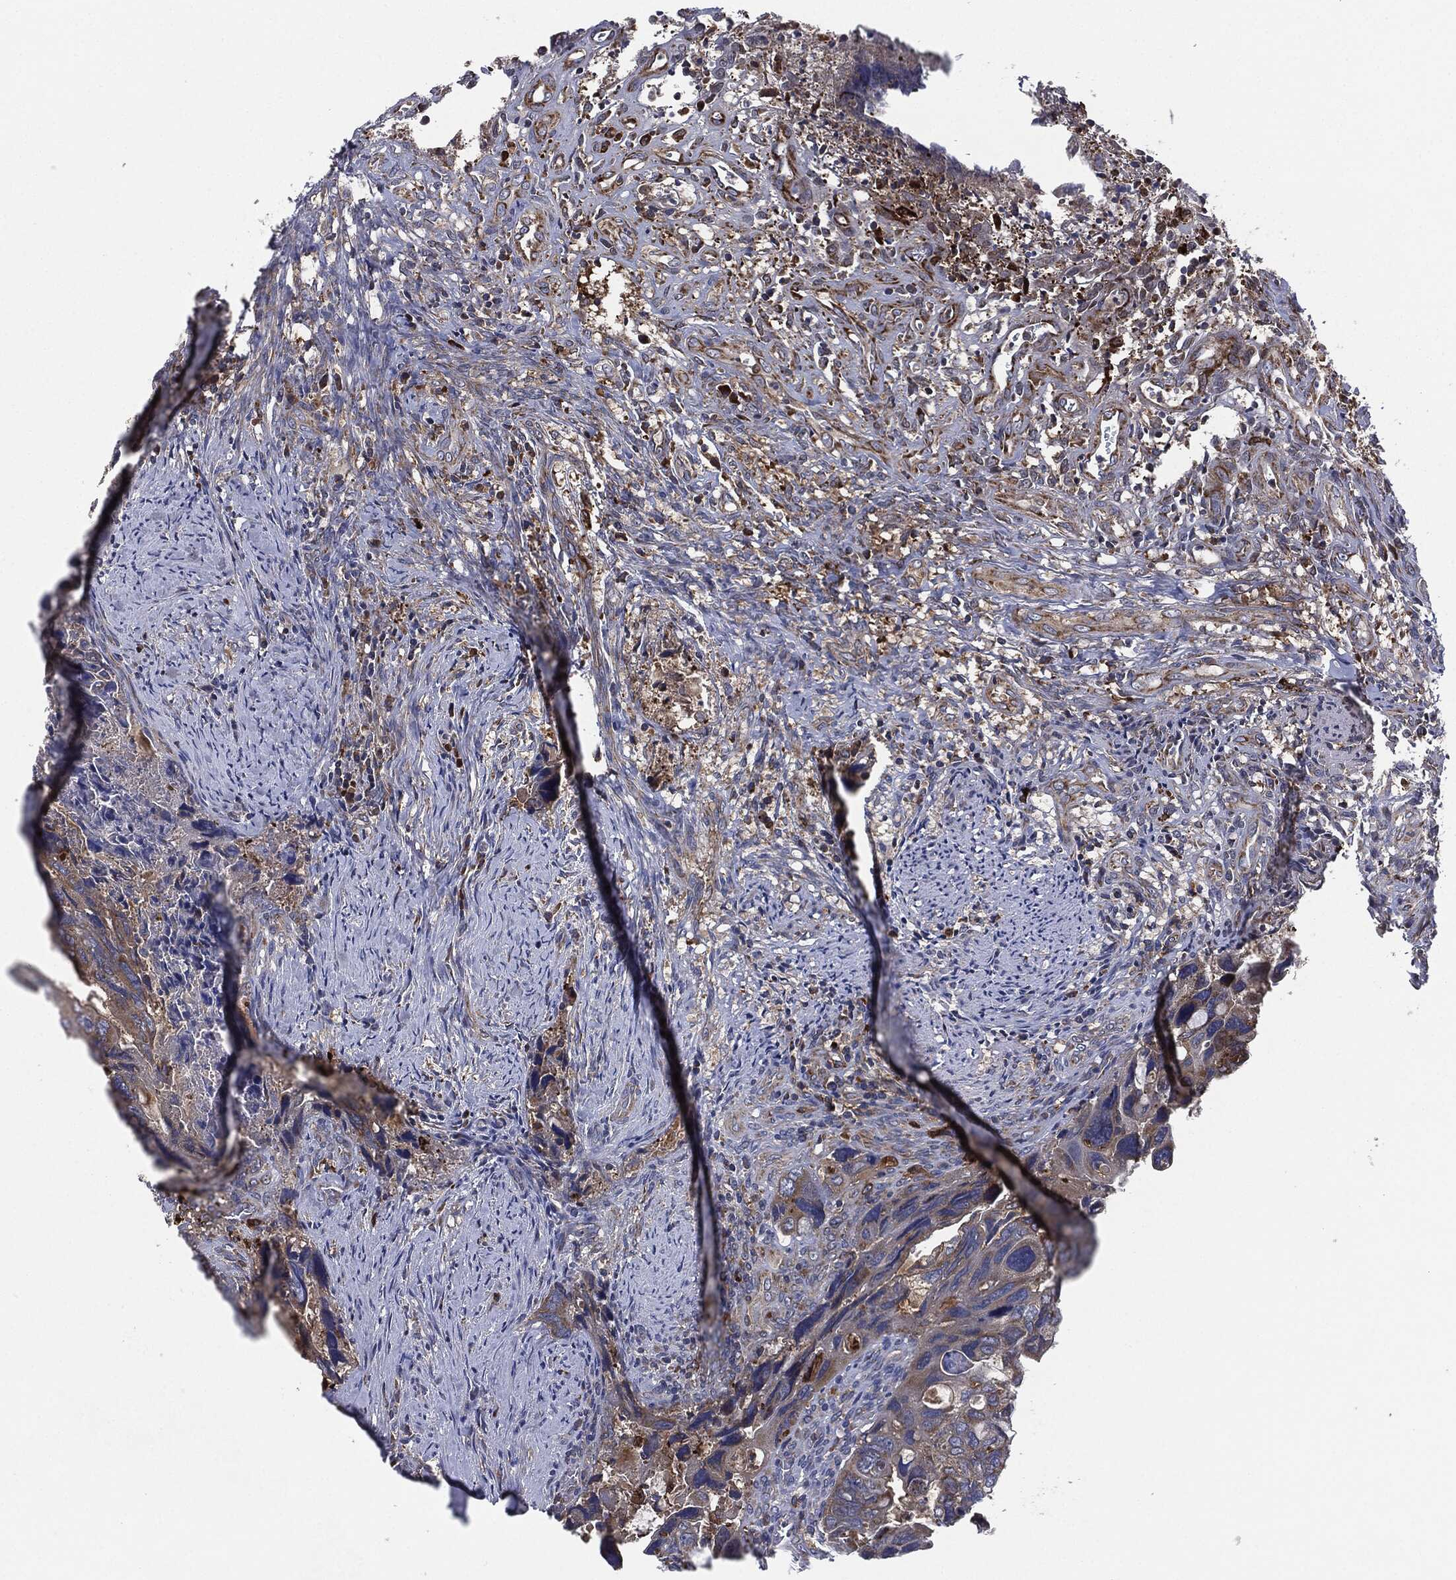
{"staining": {"intensity": "weak", "quantity": "25%-75%", "location": "cytoplasmic/membranous"}, "tissue": "colorectal cancer", "cell_type": "Tumor cells", "image_type": "cancer", "snomed": [{"axis": "morphology", "description": "Adenocarcinoma, NOS"}, {"axis": "topography", "description": "Rectum"}], "caption": "Immunohistochemistry (IHC) (DAB) staining of human colorectal cancer (adenocarcinoma) exhibits weak cytoplasmic/membranous protein expression in about 25%-75% of tumor cells. The protein of interest is stained brown, and the nuclei are stained in blue (DAB (3,3'-diaminobenzidine) IHC with brightfield microscopy, high magnification).", "gene": "TMEM11", "patient": {"sex": "male", "age": 62}}